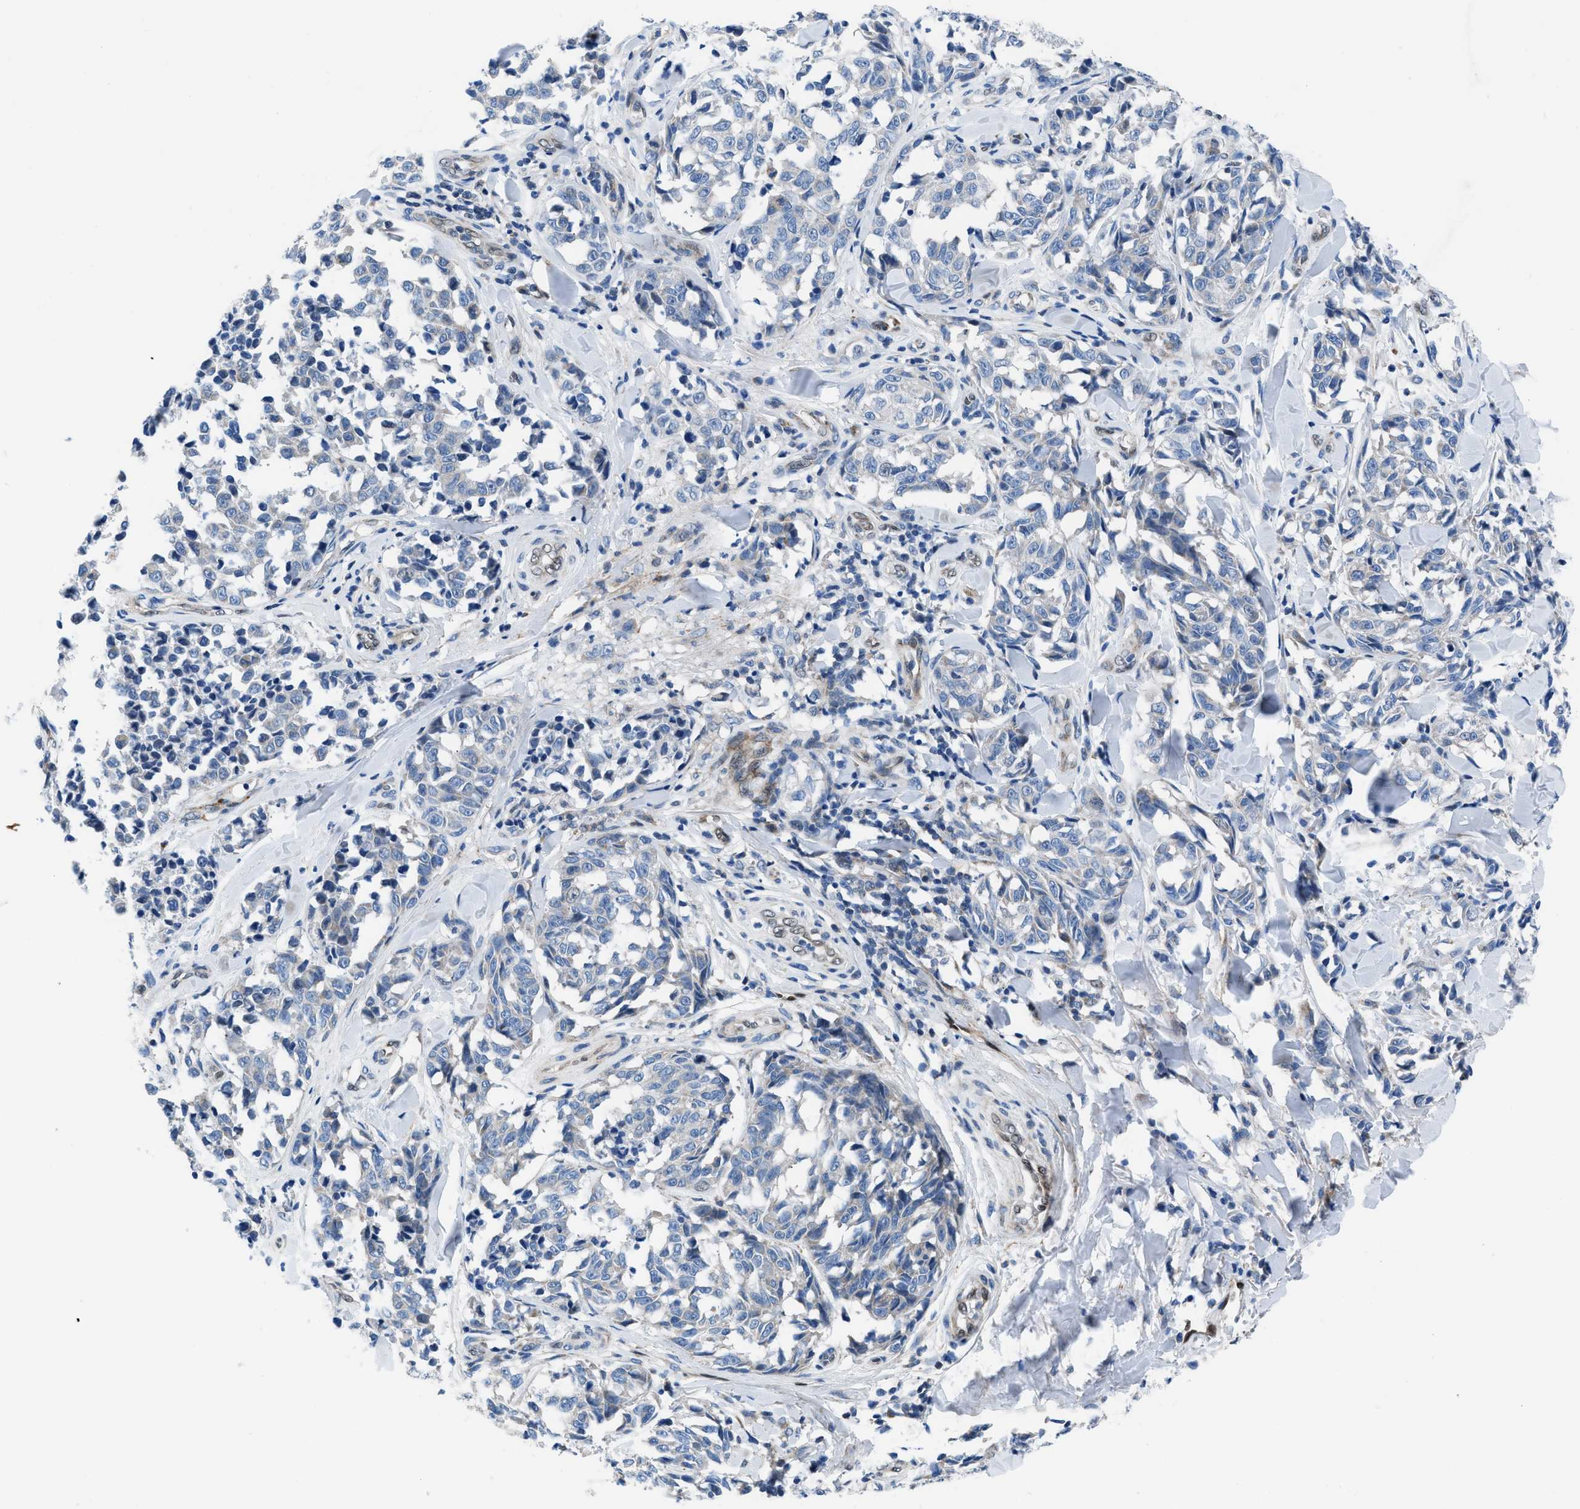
{"staining": {"intensity": "negative", "quantity": "none", "location": "none"}, "tissue": "melanoma", "cell_type": "Tumor cells", "image_type": "cancer", "snomed": [{"axis": "morphology", "description": "Malignant melanoma, NOS"}, {"axis": "topography", "description": "Skin"}], "caption": "The immunohistochemistry (IHC) histopathology image has no significant expression in tumor cells of malignant melanoma tissue. (Immunohistochemistry, brightfield microscopy, high magnification).", "gene": "LMO2", "patient": {"sex": "female", "age": 64}}